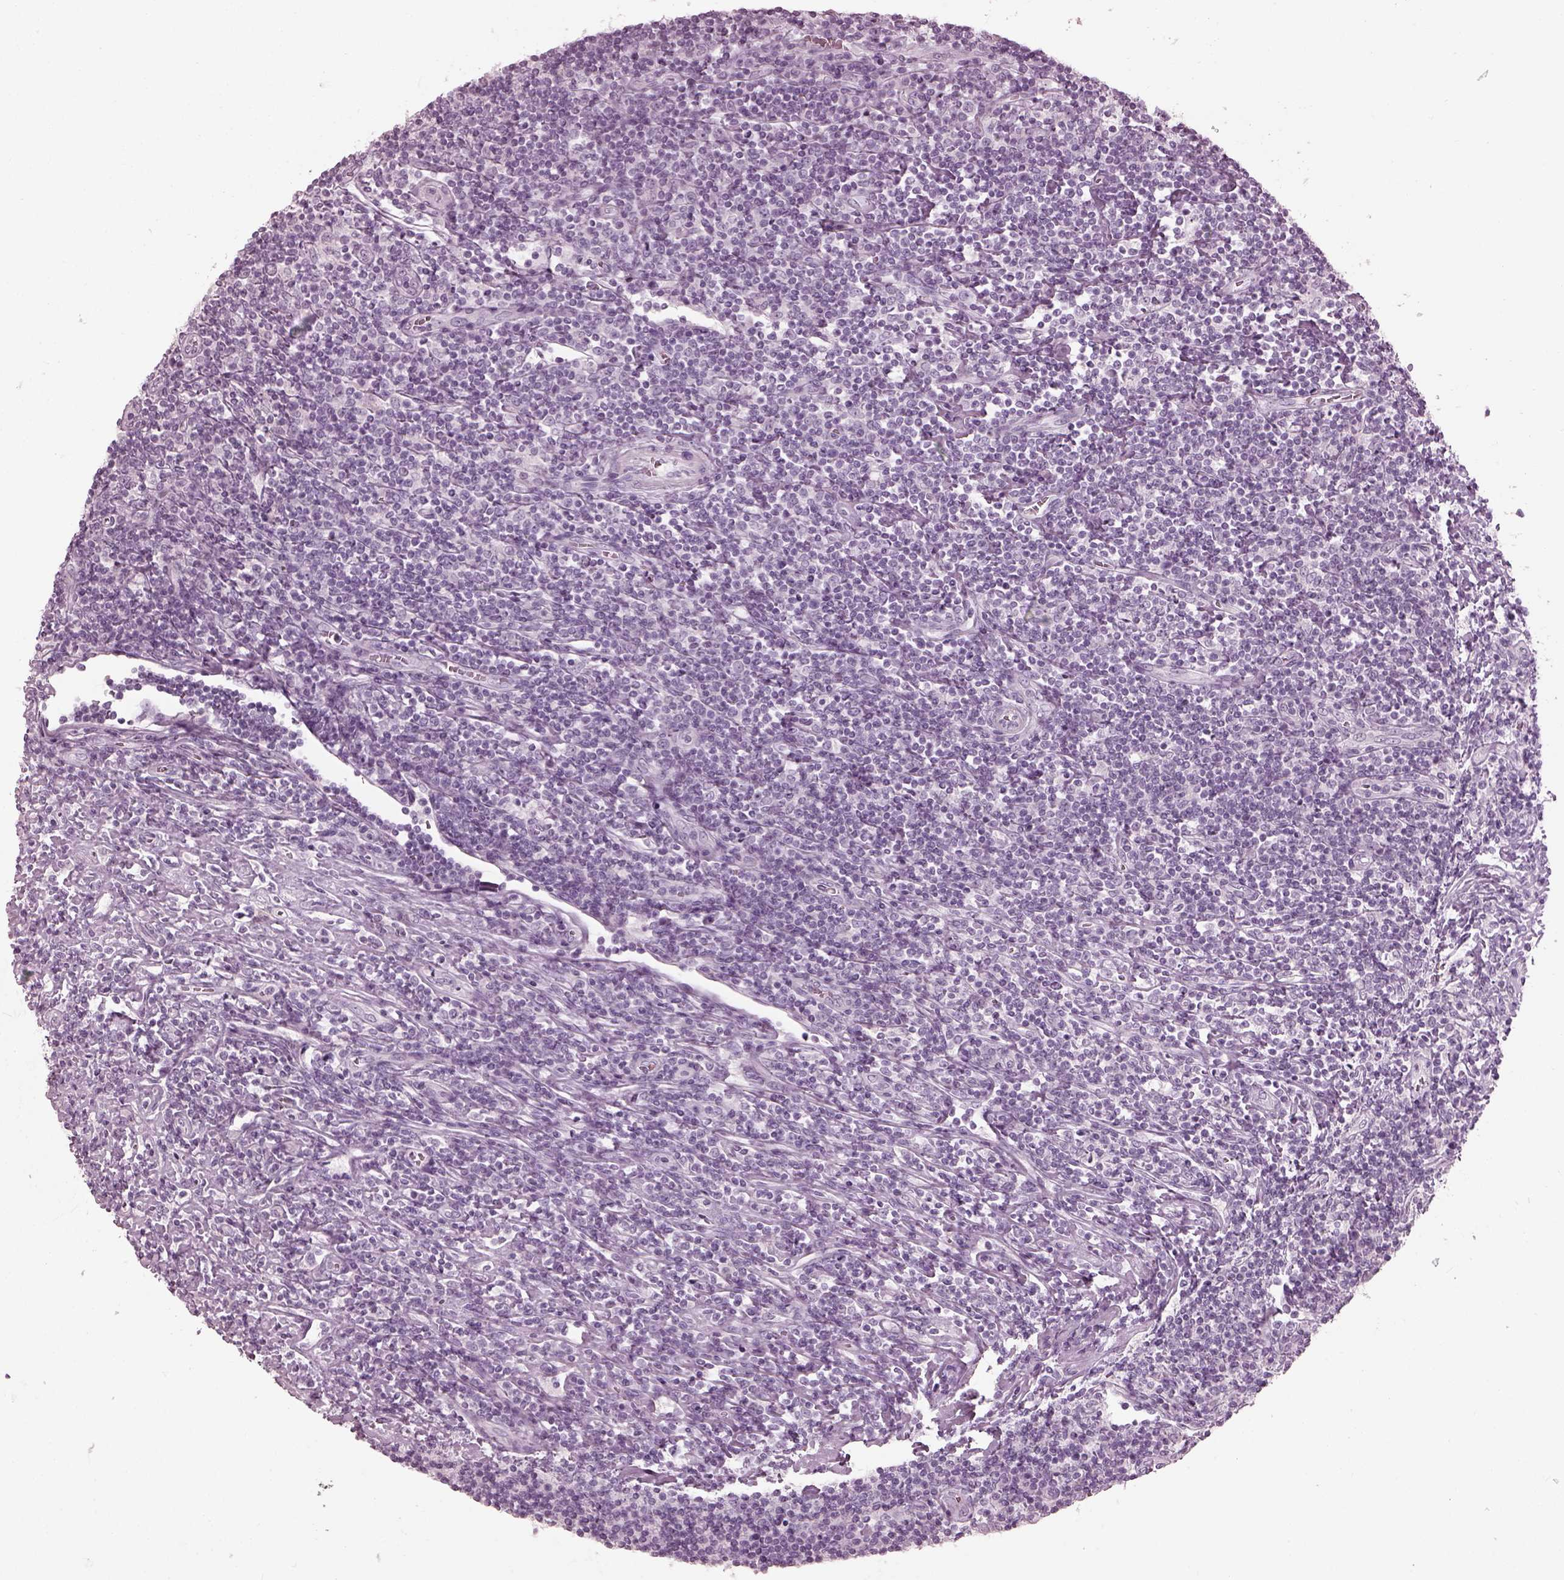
{"staining": {"intensity": "negative", "quantity": "none", "location": "none"}, "tissue": "lymphoma", "cell_type": "Tumor cells", "image_type": "cancer", "snomed": [{"axis": "morphology", "description": "Hodgkin's disease, NOS"}, {"axis": "topography", "description": "Lymph node"}], "caption": "IHC histopathology image of neoplastic tissue: human lymphoma stained with DAB (3,3'-diaminobenzidine) exhibits no significant protein positivity in tumor cells.", "gene": "SAXO2", "patient": {"sex": "male", "age": 40}}